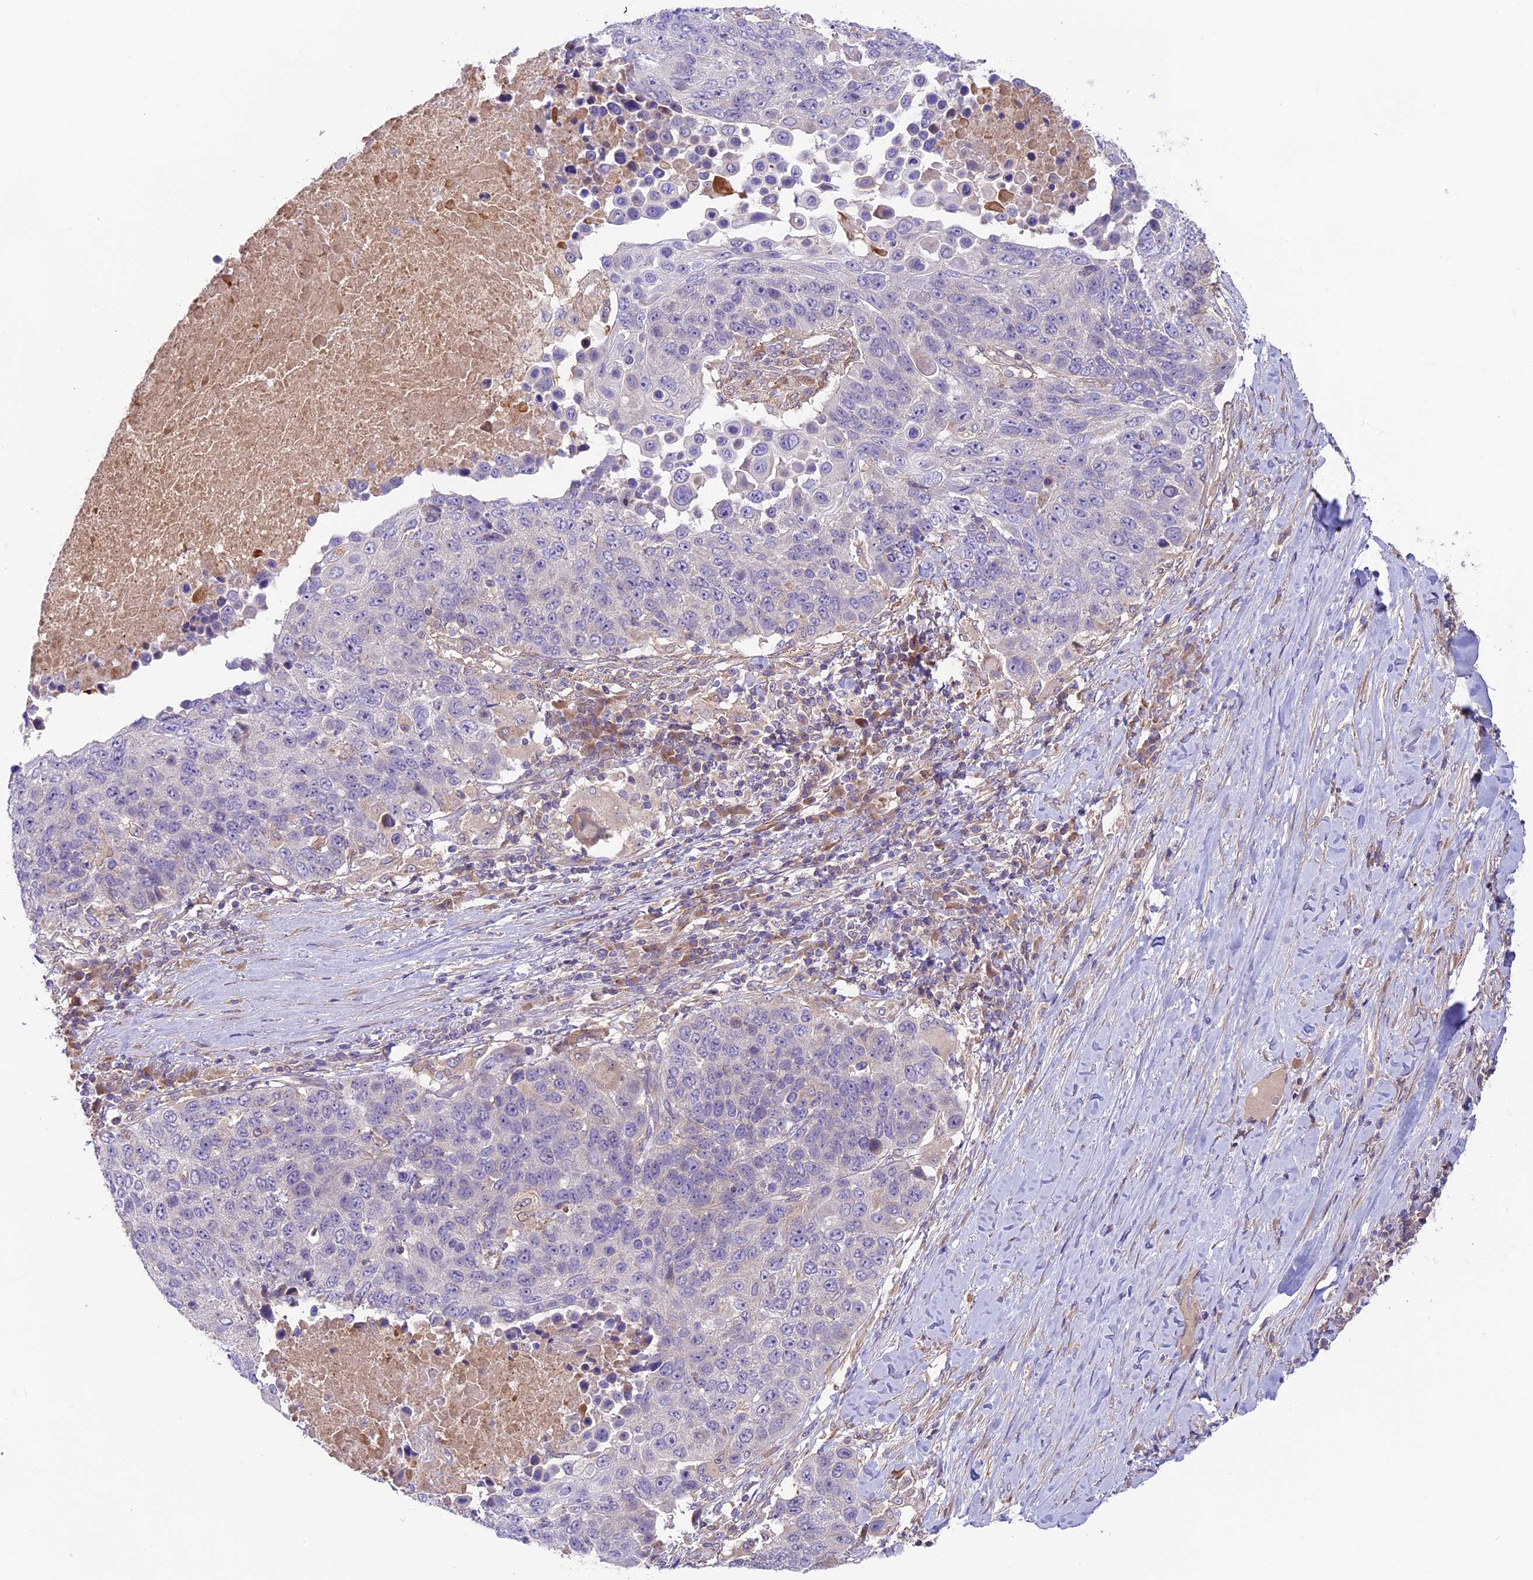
{"staining": {"intensity": "negative", "quantity": "none", "location": "none"}, "tissue": "lung cancer", "cell_type": "Tumor cells", "image_type": "cancer", "snomed": [{"axis": "morphology", "description": "Normal tissue, NOS"}, {"axis": "morphology", "description": "Squamous cell carcinoma, NOS"}, {"axis": "topography", "description": "Lymph node"}, {"axis": "topography", "description": "Lung"}], "caption": "This image is of lung squamous cell carcinoma stained with IHC to label a protein in brown with the nuclei are counter-stained blue. There is no expression in tumor cells.", "gene": "COG8", "patient": {"sex": "male", "age": 66}}